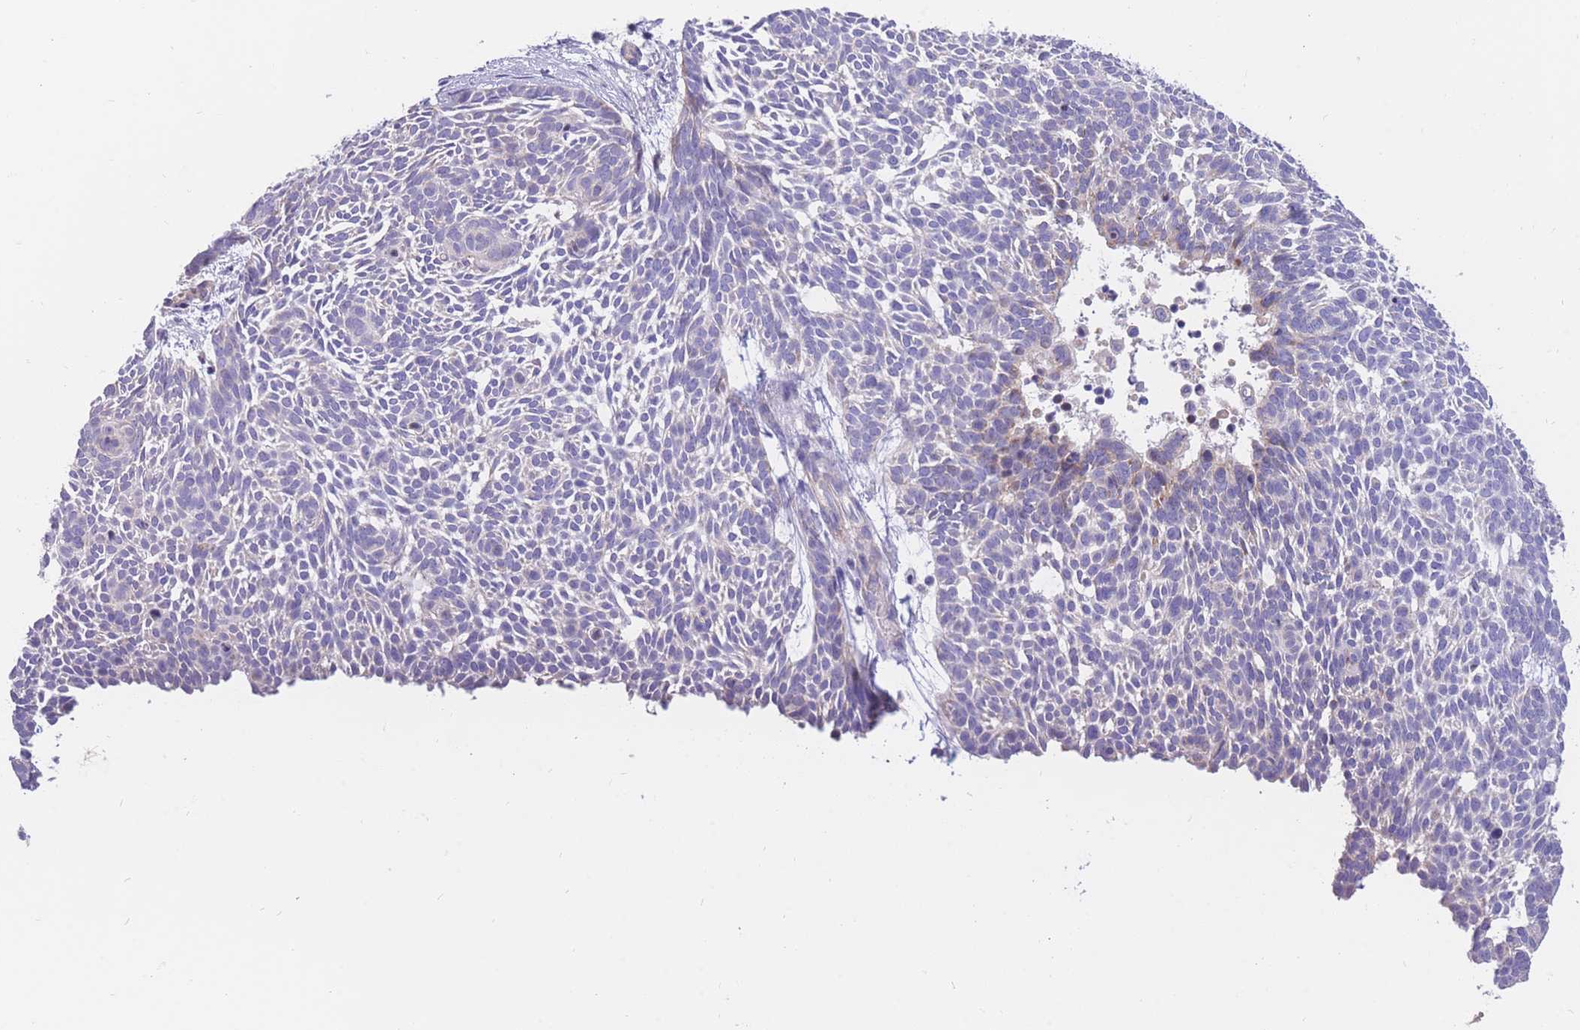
{"staining": {"intensity": "negative", "quantity": "none", "location": "none"}, "tissue": "skin cancer", "cell_type": "Tumor cells", "image_type": "cancer", "snomed": [{"axis": "morphology", "description": "Basal cell carcinoma"}, {"axis": "topography", "description": "Skin"}], "caption": "A high-resolution image shows immunohistochemistry (IHC) staining of basal cell carcinoma (skin), which shows no significant staining in tumor cells.", "gene": "SULT1A1", "patient": {"sex": "male", "age": 61}}